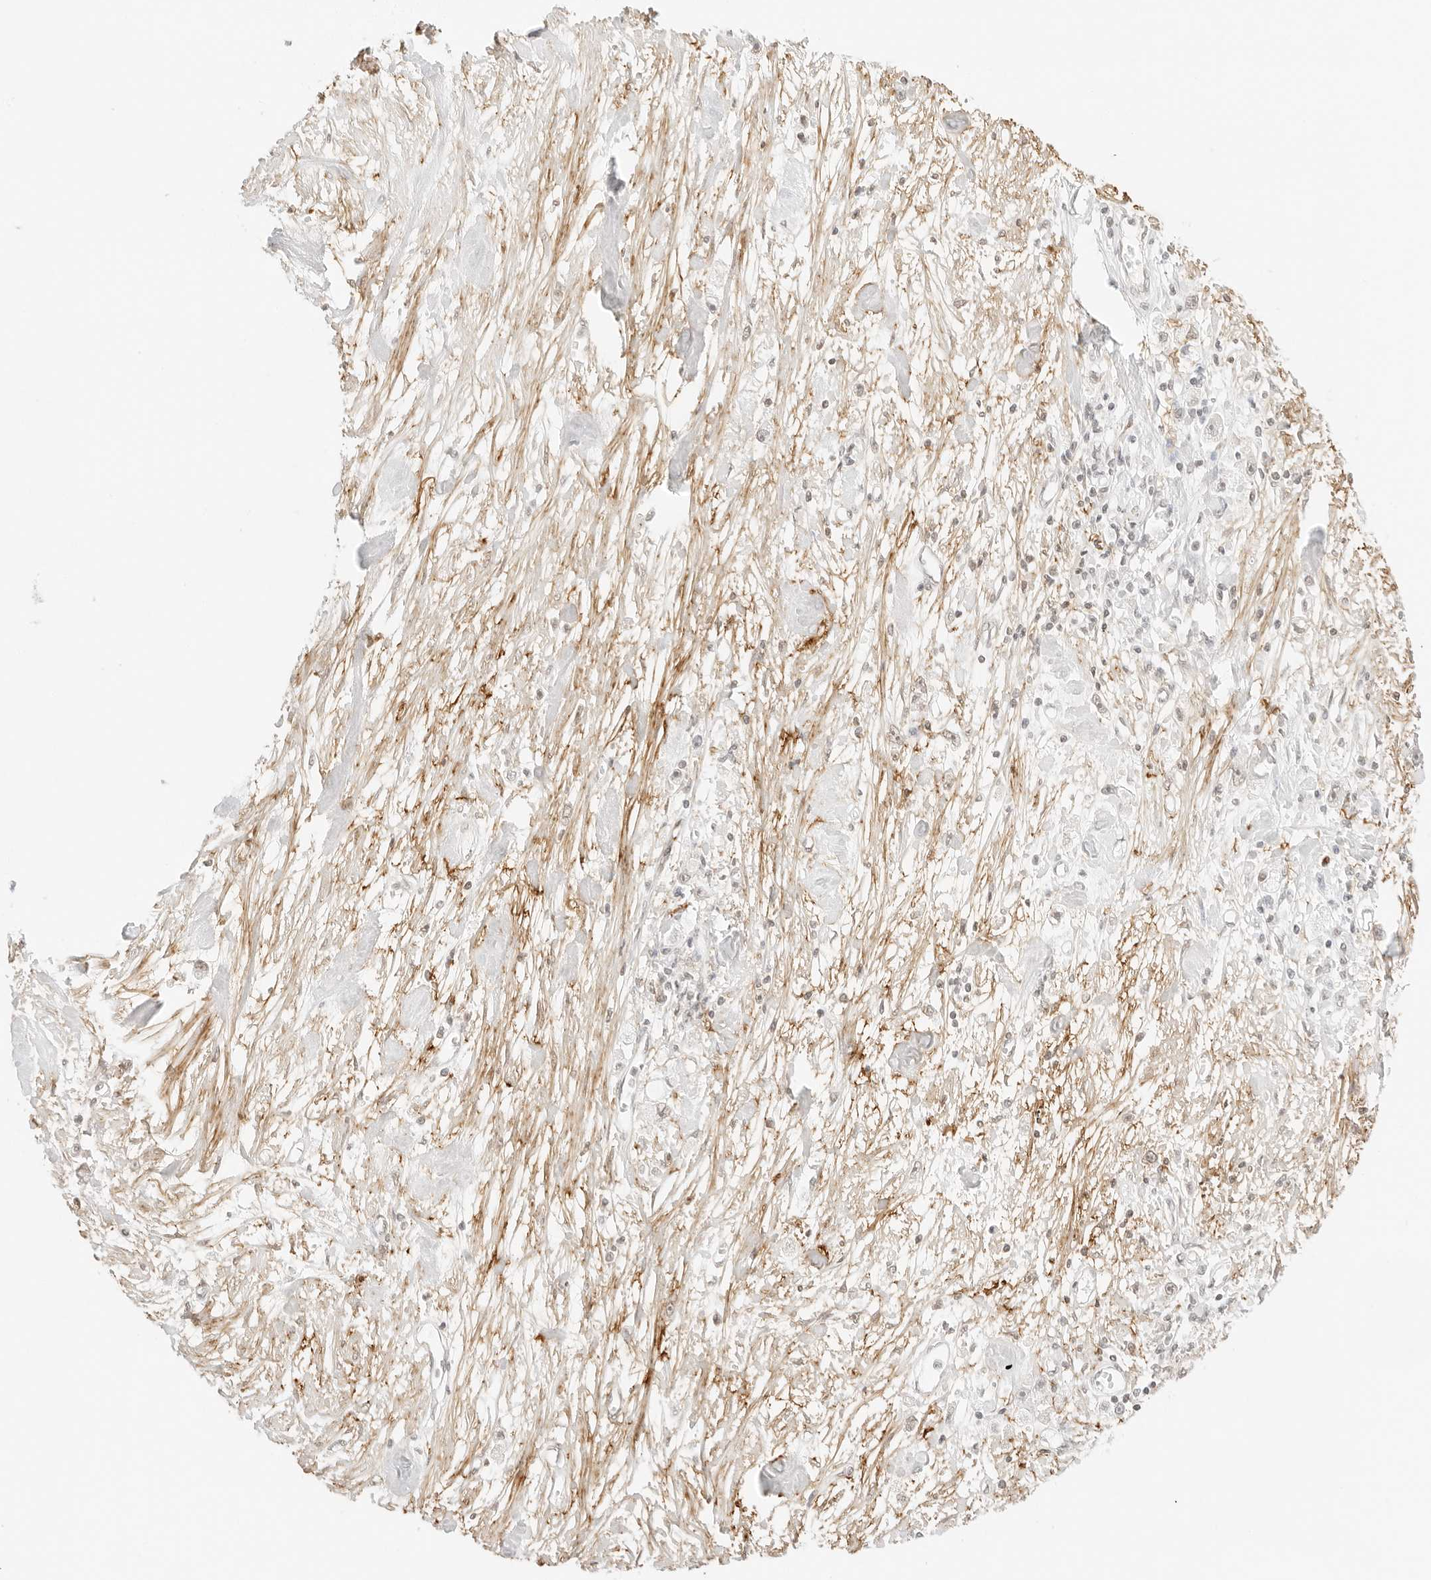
{"staining": {"intensity": "negative", "quantity": "none", "location": "none"}, "tissue": "stomach cancer", "cell_type": "Tumor cells", "image_type": "cancer", "snomed": [{"axis": "morphology", "description": "Adenocarcinoma, NOS"}, {"axis": "topography", "description": "Stomach"}], "caption": "The micrograph shows no staining of tumor cells in adenocarcinoma (stomach).", "gene": "FBLN5", "patient": {"sex": "female", "age": 59}}